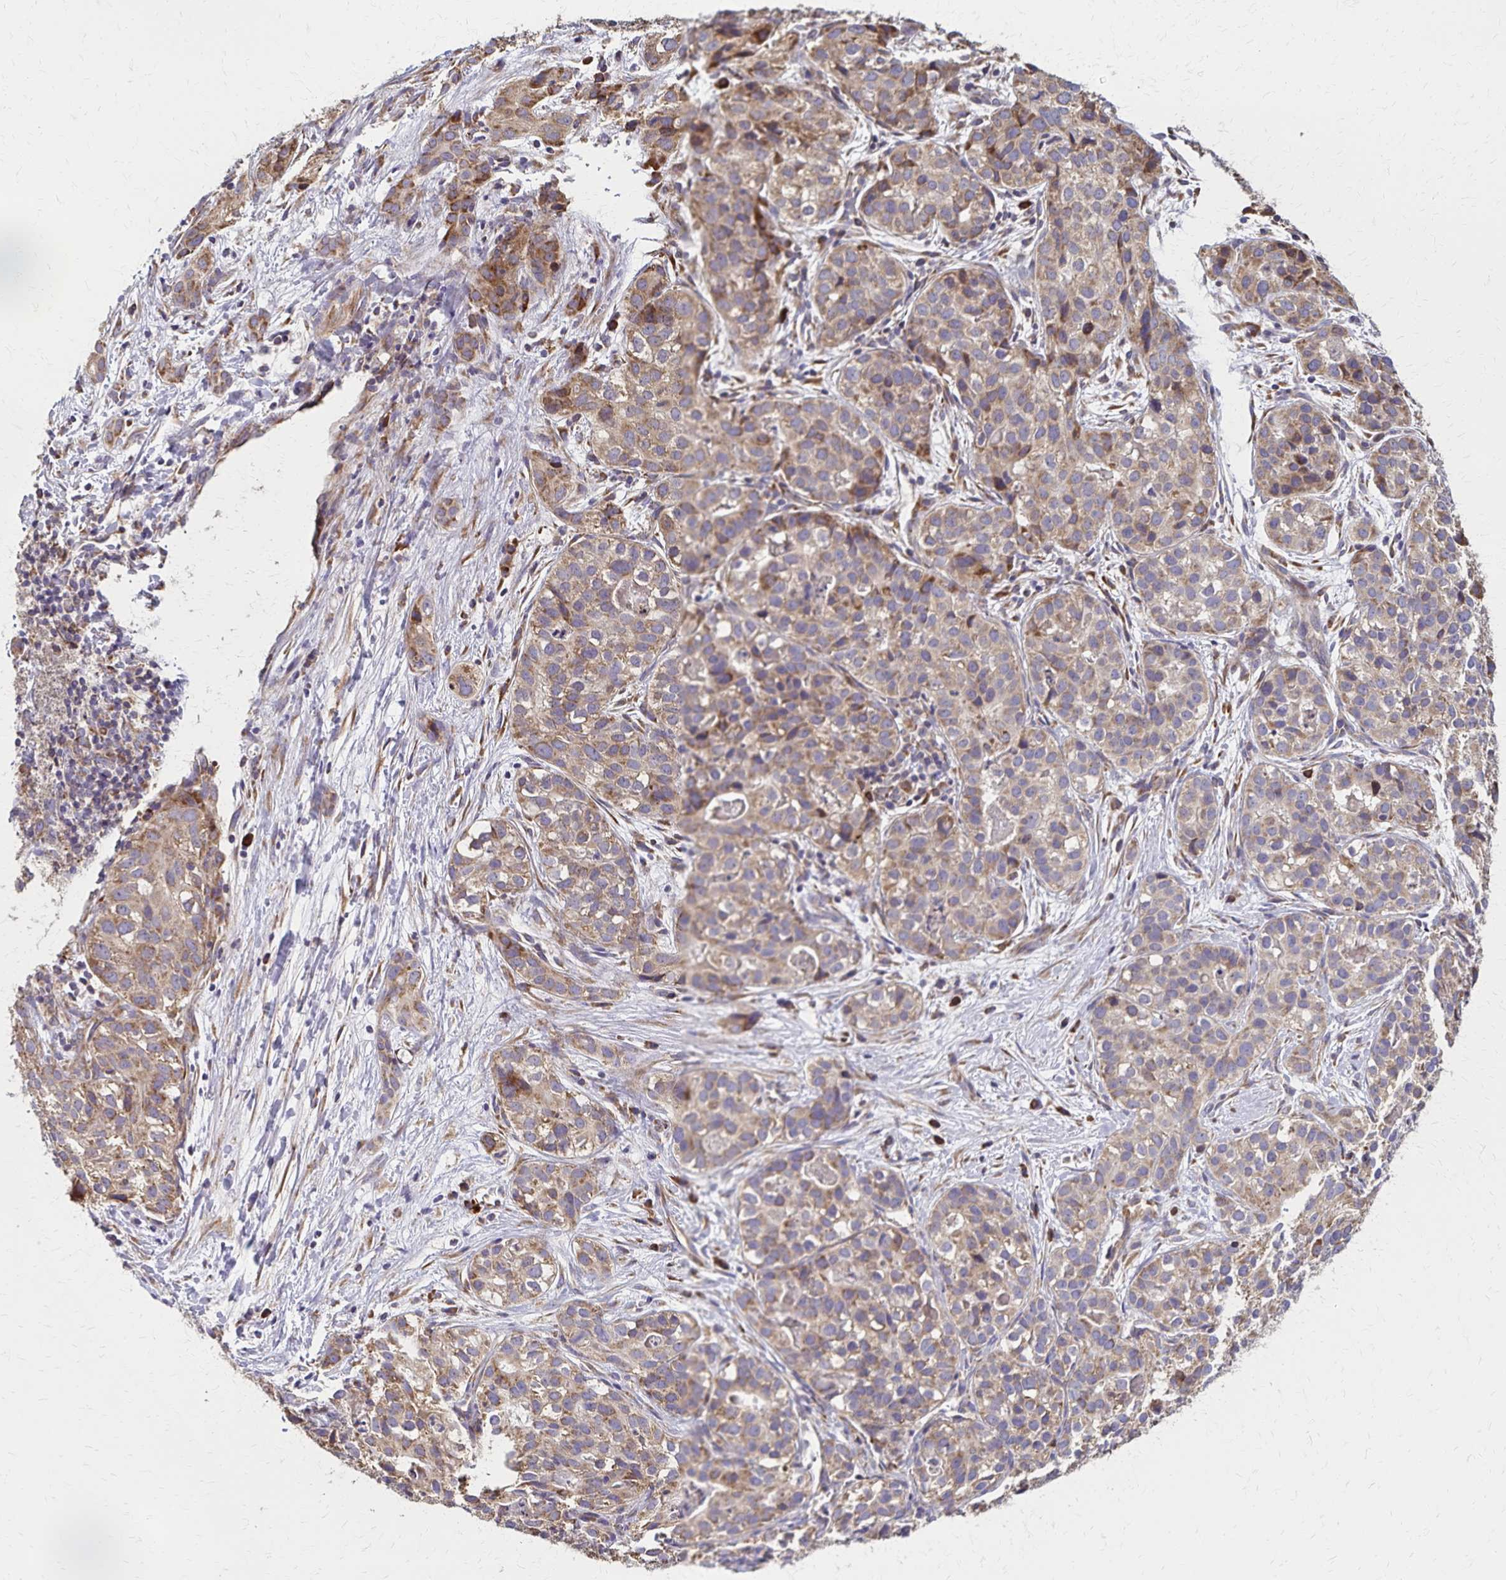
{"staining": {"intensity": "moderate", "quantity": ">75%", "location": "cytoplasmic/membranous"}, "tissue": "liver cancer", "cell_type": "Tumor cells", "image_type": "cancer", "snomed": [{"axis": "morphology", "description": "Cholangiocarcinoma"}, {"axis": "topography", "description": "Liver"}], "caption": "Liver cancer (cholangiocarcinoma) stained for a protein exhibits moderate cytoplasmic/membranous positivity in tumor cells.", "gene": "RNF10", "patient": {"sex": "male", "age": 56}}